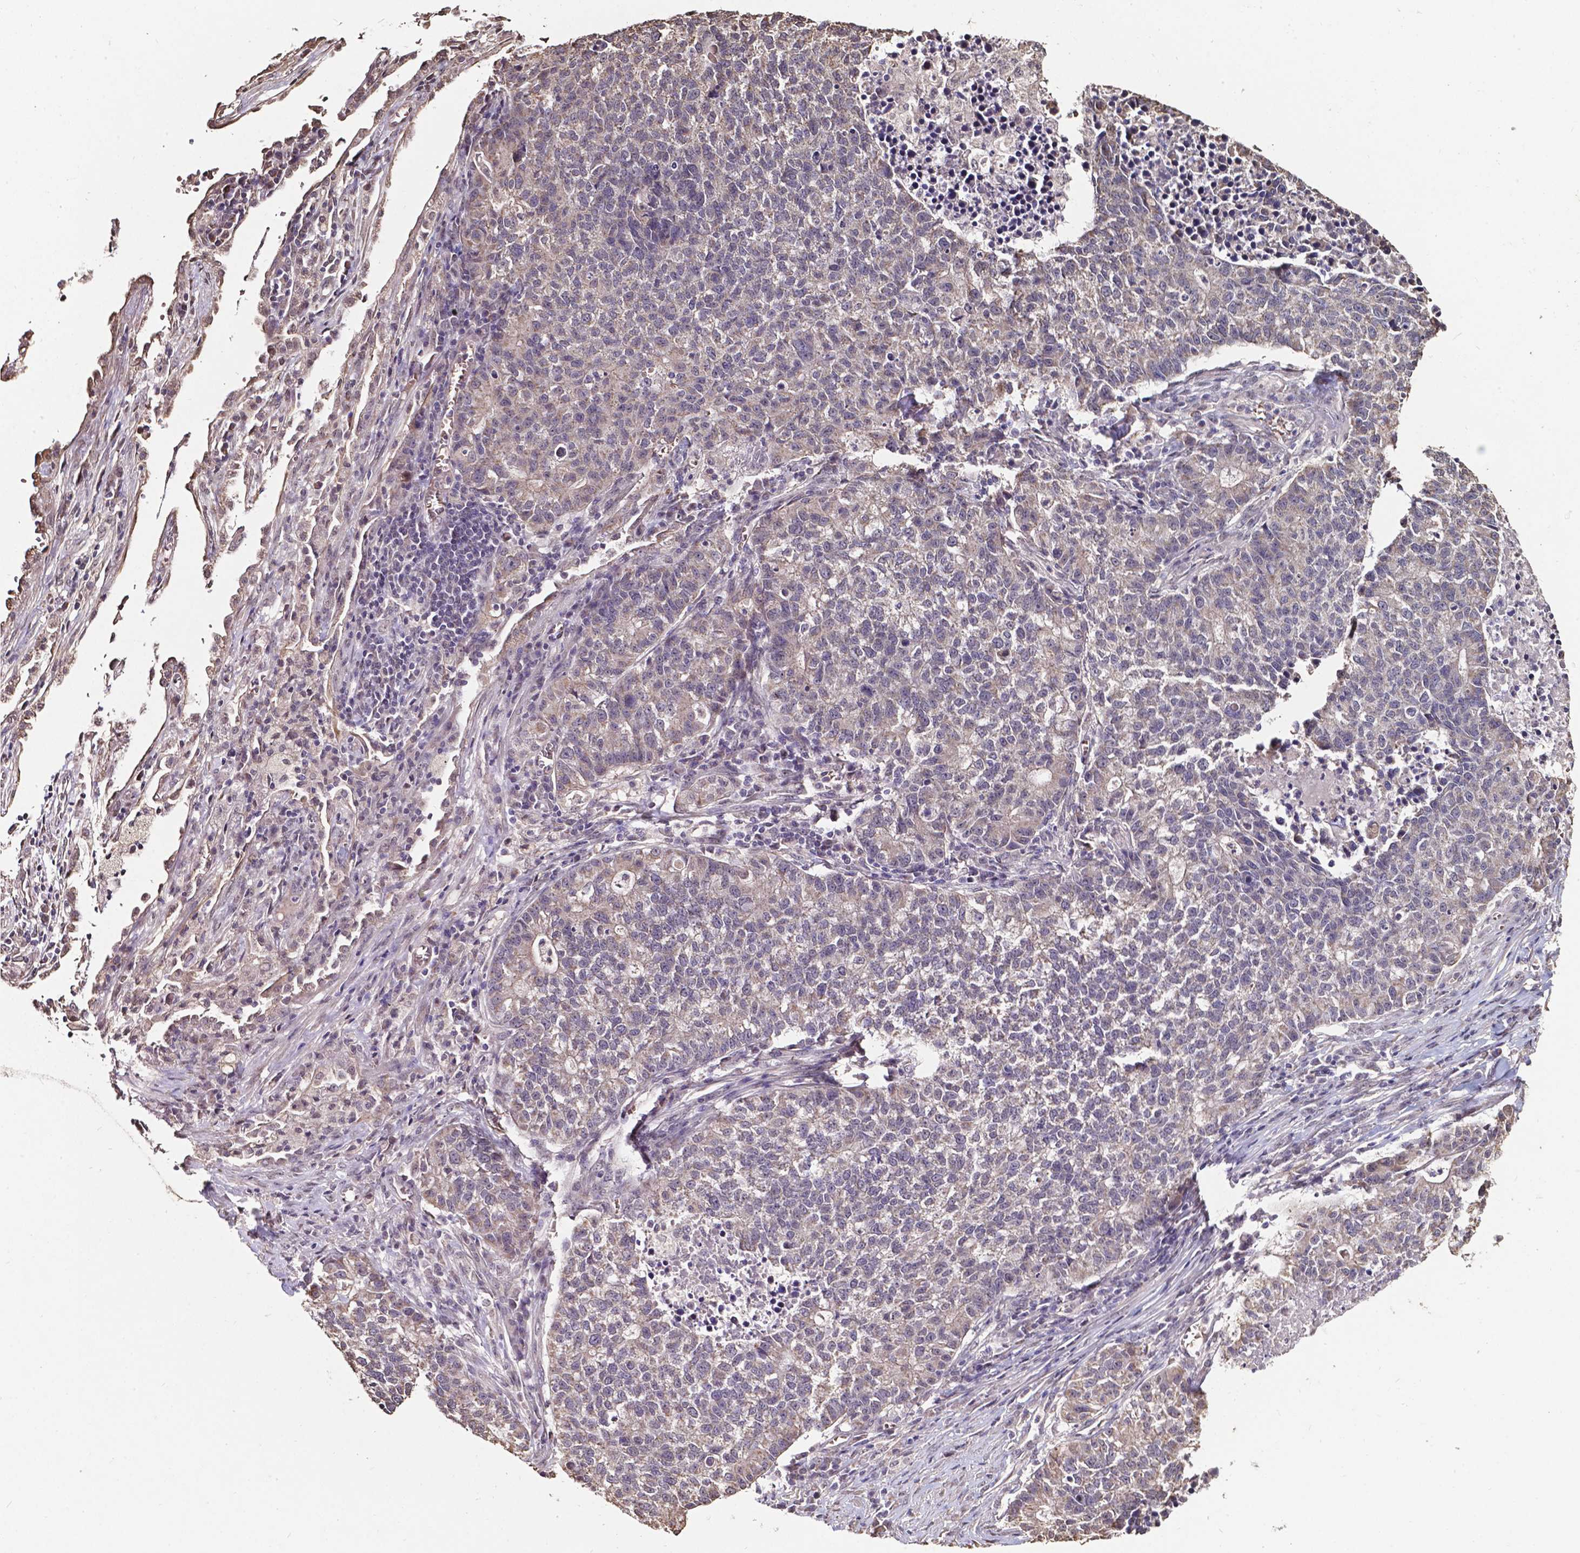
{"staining": {"intensity": "negative", "quantity": "none", "location": "none"}, "tissue": "lung cancer", "cell_type": "Tumor cells", "image_type": "cancer", "snomed": [{"axis": "morphology", "description": "Adenocarcinoma, NOS"}, {"axis": "topography", "description": "Lung"}], "caption": "DAB immunohistochemical staining of lung cancer demonstrates no significant positivity in tumor cells. (DAB (3,3'-diaminobenzidine) immunohistochemistry (IHC) with hematoxylin counter stain).", "gene": "GLRA2", "patient": {"sex": "male", "age": 57}}